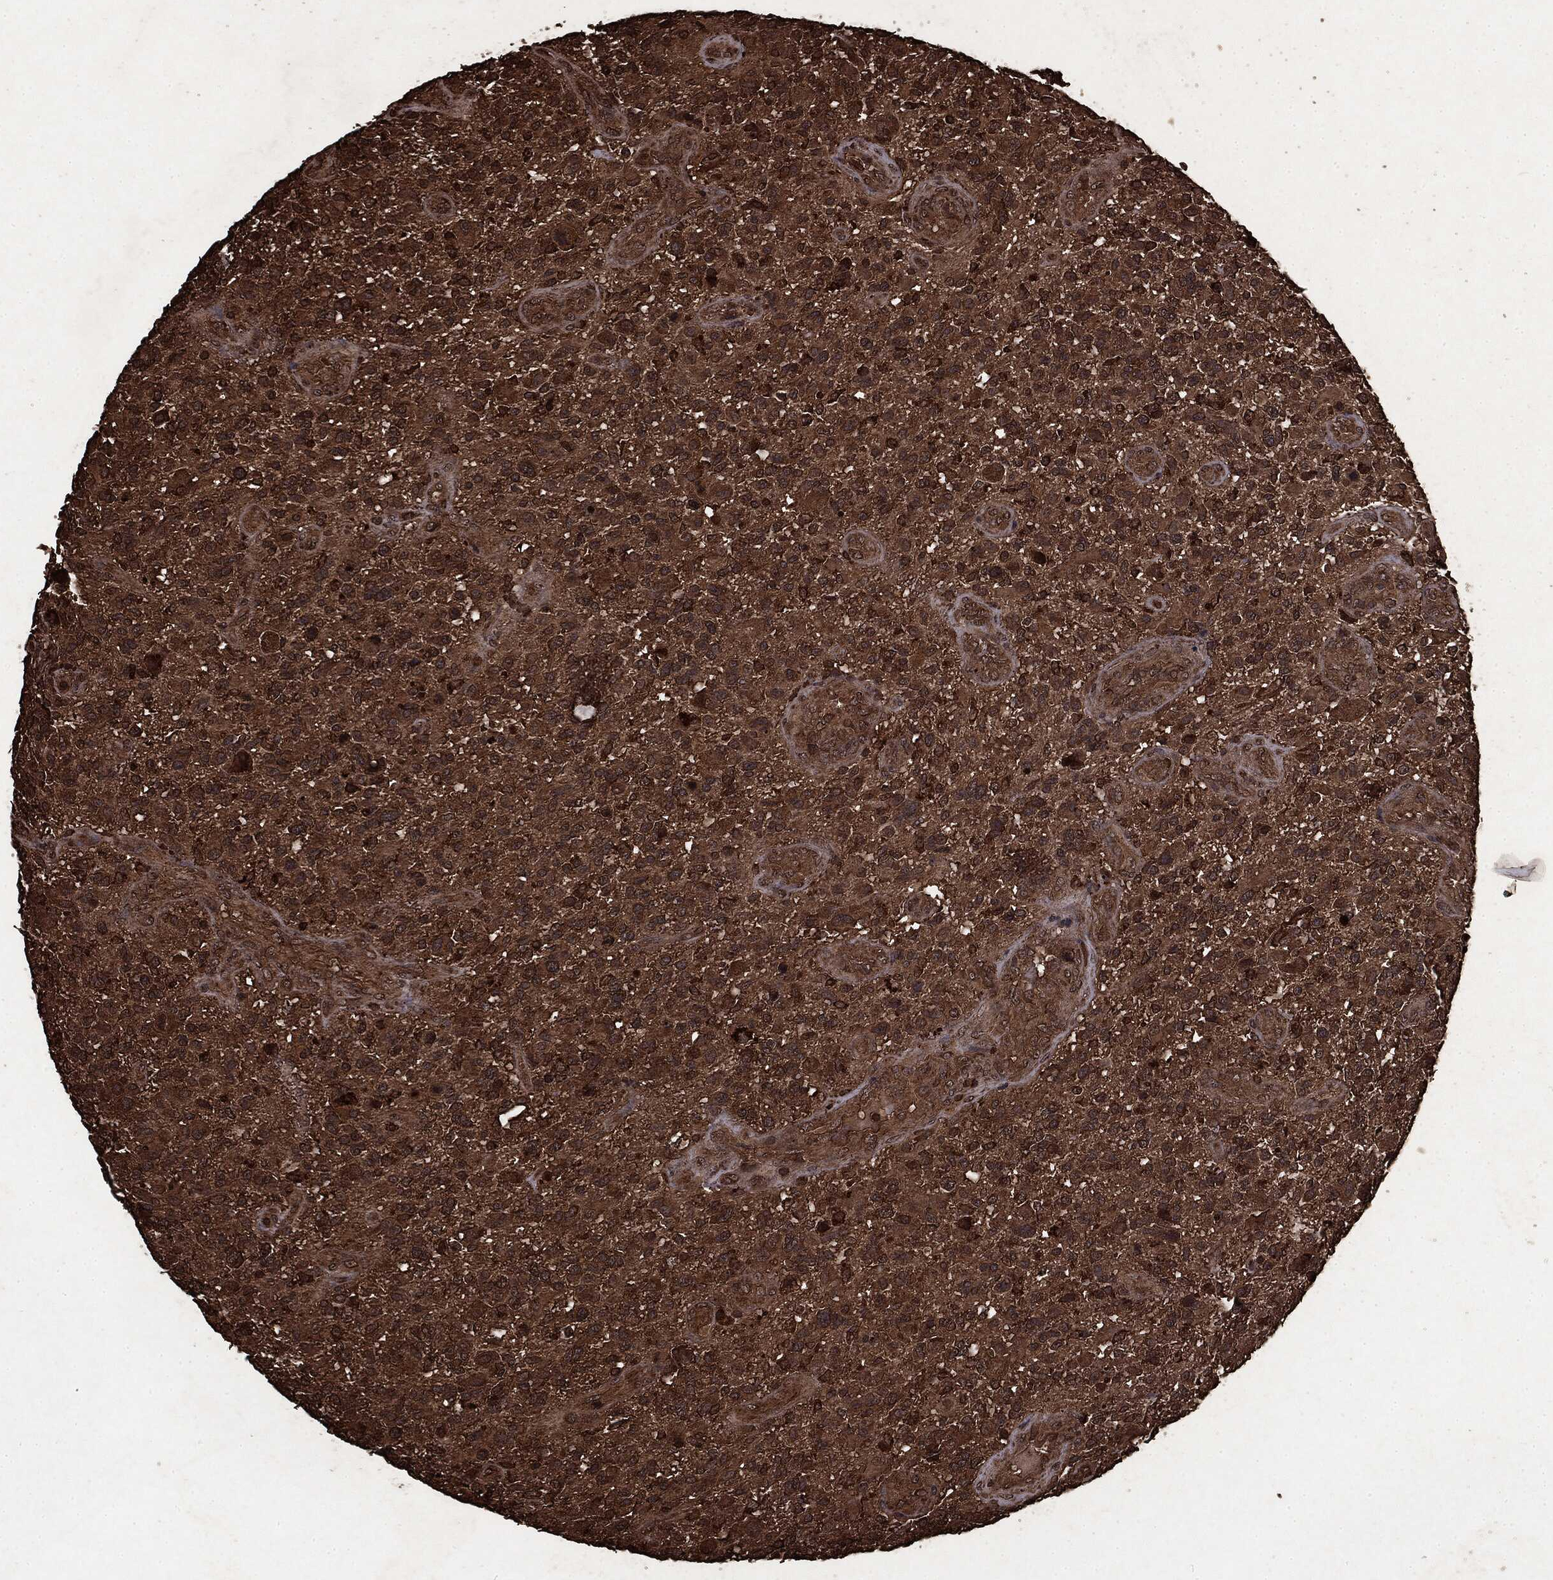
{"staining": {"intensity": "moderate", "quantity": ">75%", "location": "cytoplasmic/membranous"}, "tissue": "glioma", "cell_type": "Tumor cells", "image_type": "cancer", "snomed": [{"axis": "morphology", "description": "Glioma, malignant, High grade"}, {"axis": "topography", "description": "Brain"}], "caption": "This histopathology image reveals IHC staining of high-grade glioma (malignant), with medium moderate cytoplasmic/membranous positivity in approximately >75% of tumor cells.", "gene": "ARAF", "patient": {"sex": "male", "age": 47}}